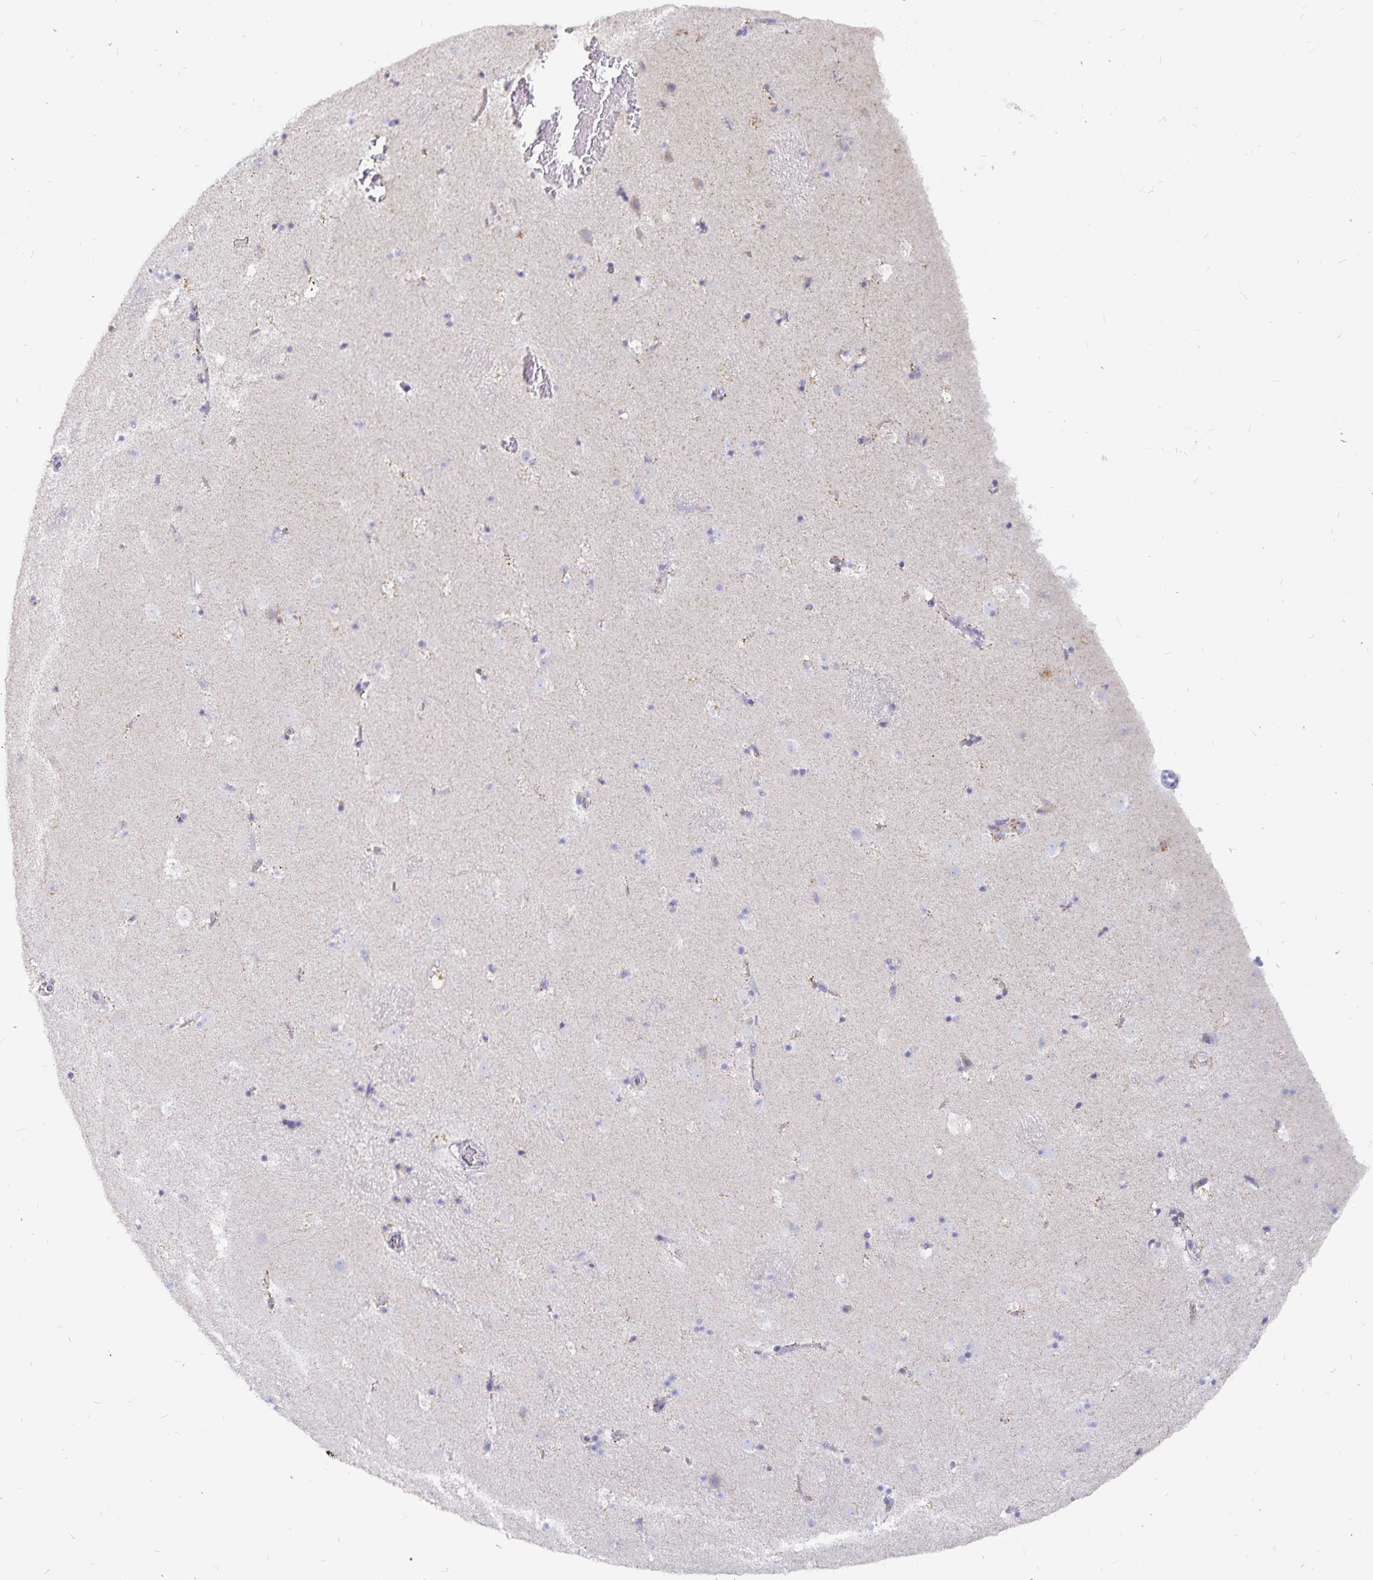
{"staining": {"intensity": "negative", "quantity": "none", "location": "none"}, "tissue": "caudate", "cell_type": "Glial cells", "image_type": "normal", "snomed": [{"axis": "morphology", "description": "Normal tissue, NOS"}, {"axis": "topography", "description": "Lateral ventricle wall"}], "caption": "An IHC histopathology image of benign caudate is shown. There is no staining in glial cells of caudate.", "gene": "PKHD1", "patient": {"sex": "male", "age": 37}}